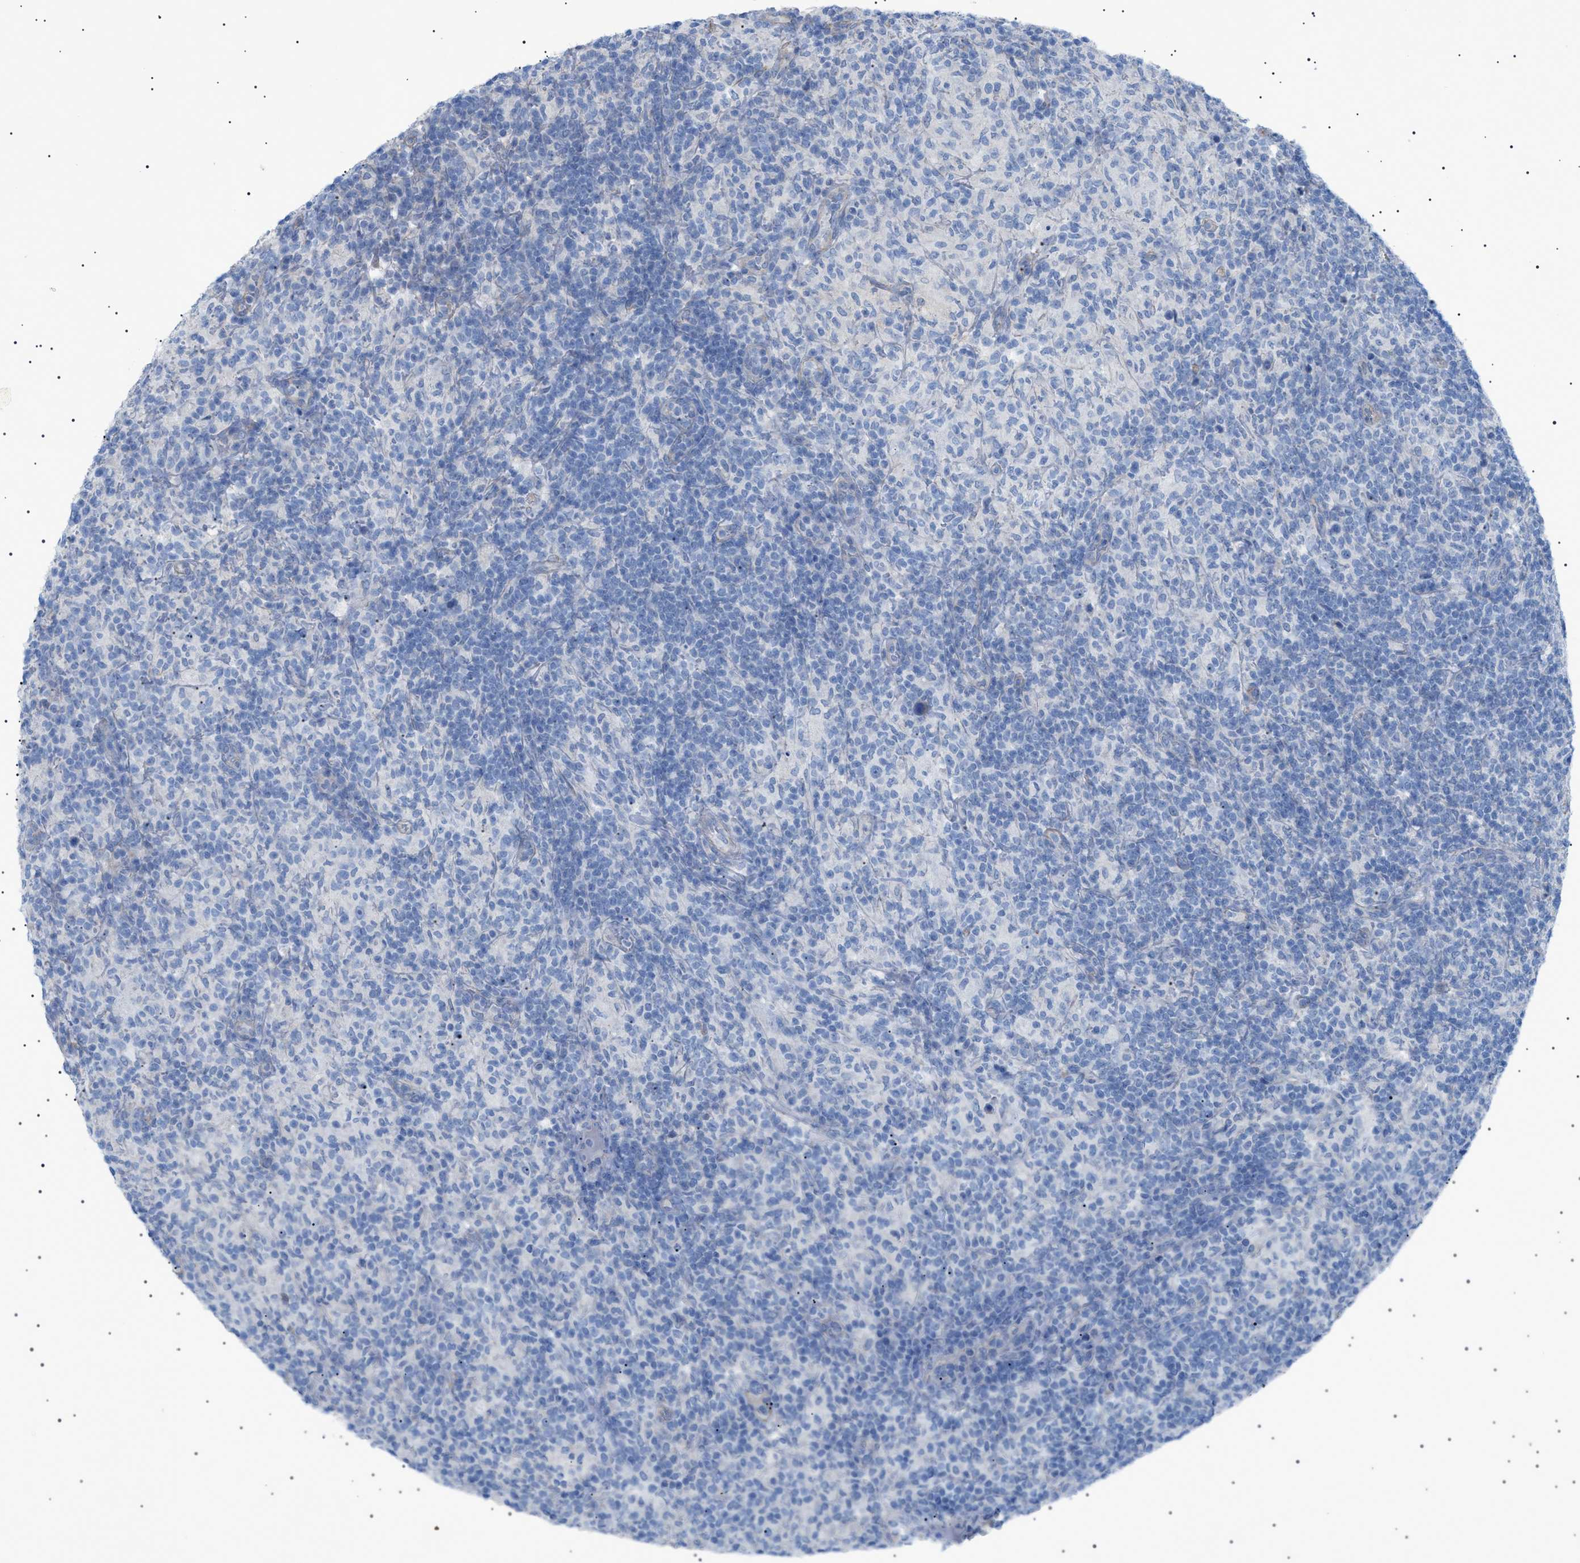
{"staining": {"intensity": "negative", "quantity": "none", "location": "none"}, "tissue": "lymphoma", "cell_type": "Tumor cells", "image_type": "cancer", "snomed": [{"axis": "morphology", "description": "Hodgkin's disease, NOS"}, {"axis": "topography", "description": "Lymph node"}], "caption": "A micrograph of lymphoma stained for a protein displays no brown staining in tumor cells.", "gene": "ADAMTS1", "patient": {"sex": "male", "age": 70}}